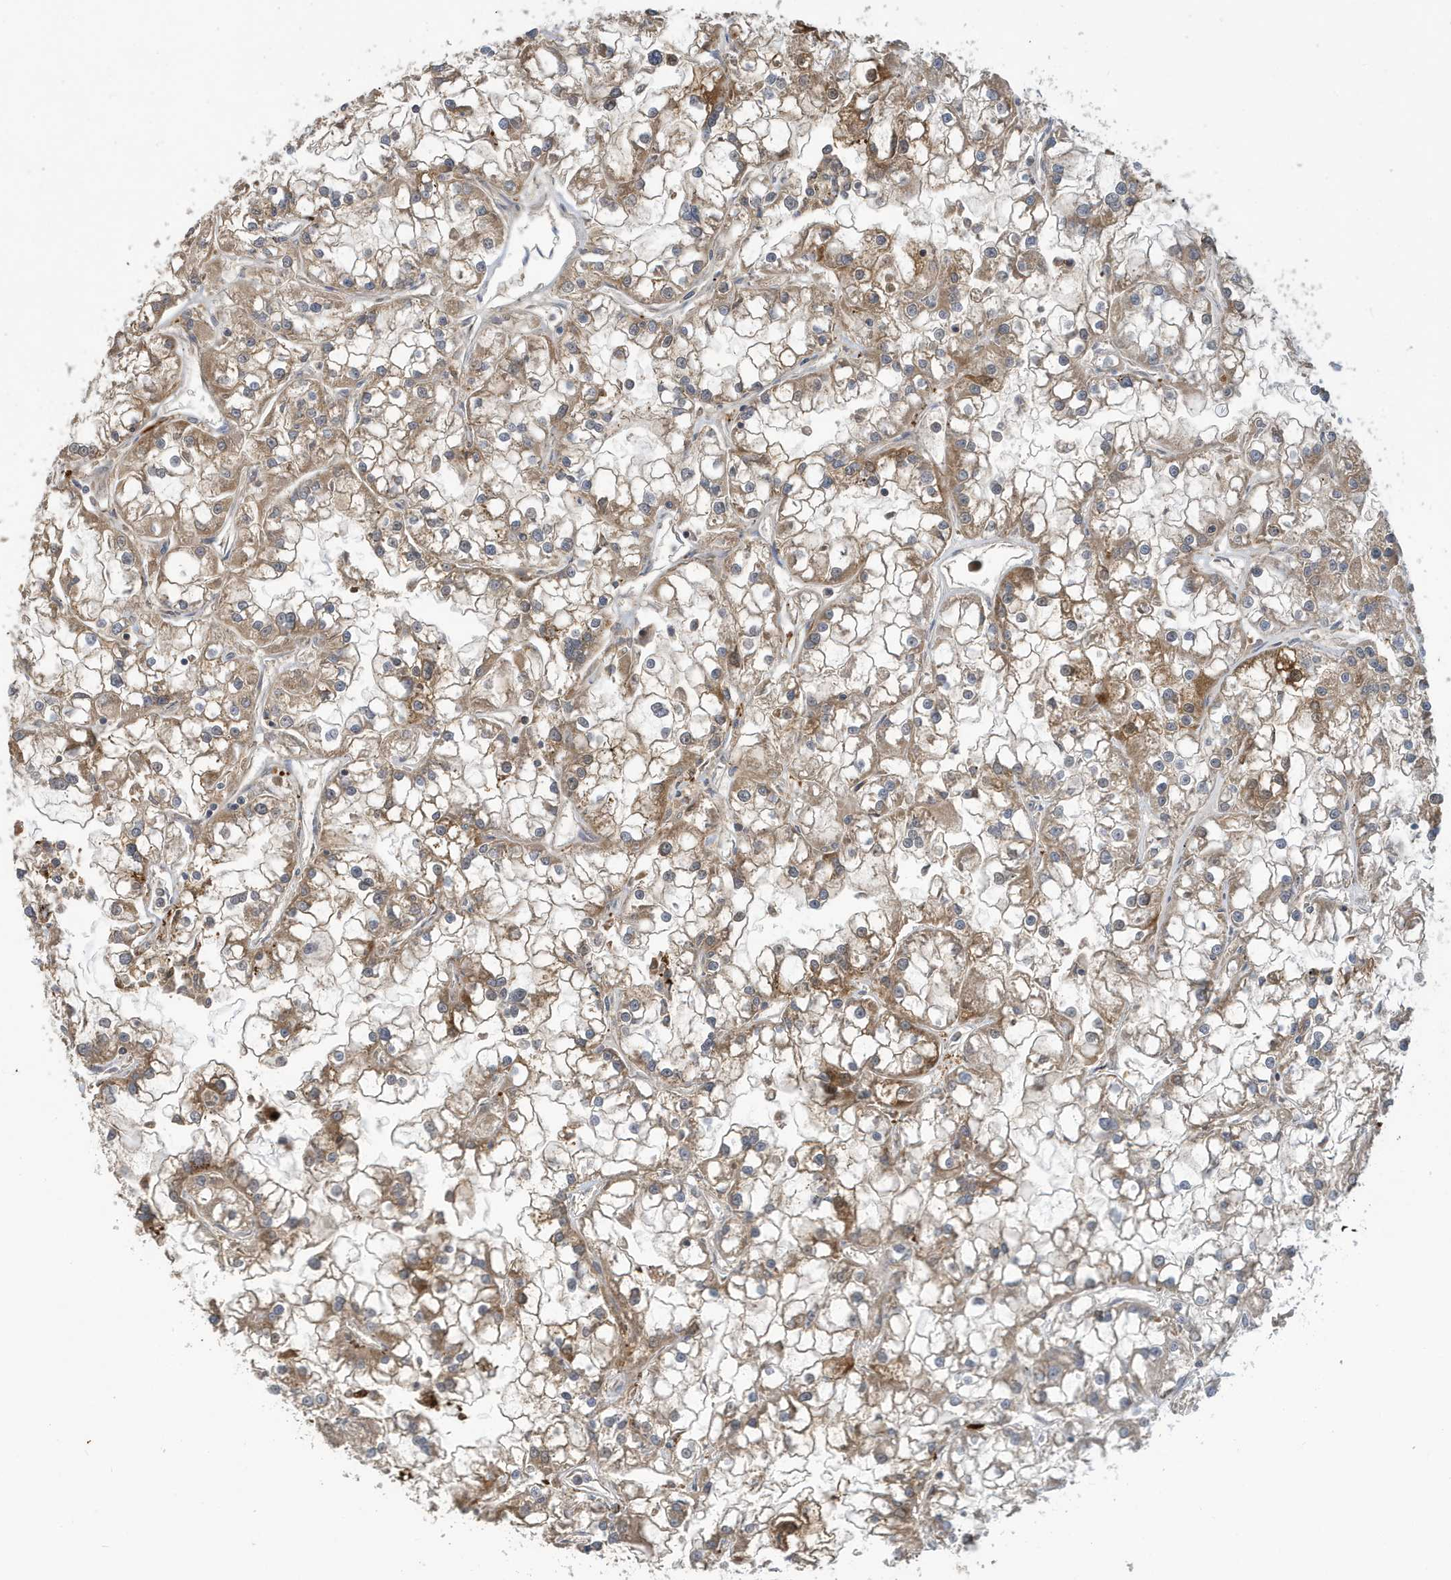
{"staining": {"intensity": "moderate", "quantity": ">75%", "location": "cytoplasmic/membranous"}, "tissue": "renal cancer", "cell_type": "Tumor cells", "image_type": "cancer", "snomed": [{"axis": "morphology", "description": "Adenocarcinoma, NOS"}, {"axis": "topography", "description": "Kidney"}], "caption": "Human renal cancer (adenocarcinoma) stained for a protein (brown) exhibits moderate cytoplasmic/membranous positive positivity in approximately >75% of tumor cells.", "gene": "NSUN3", "patient": {"sex": "female", "age": 52}}